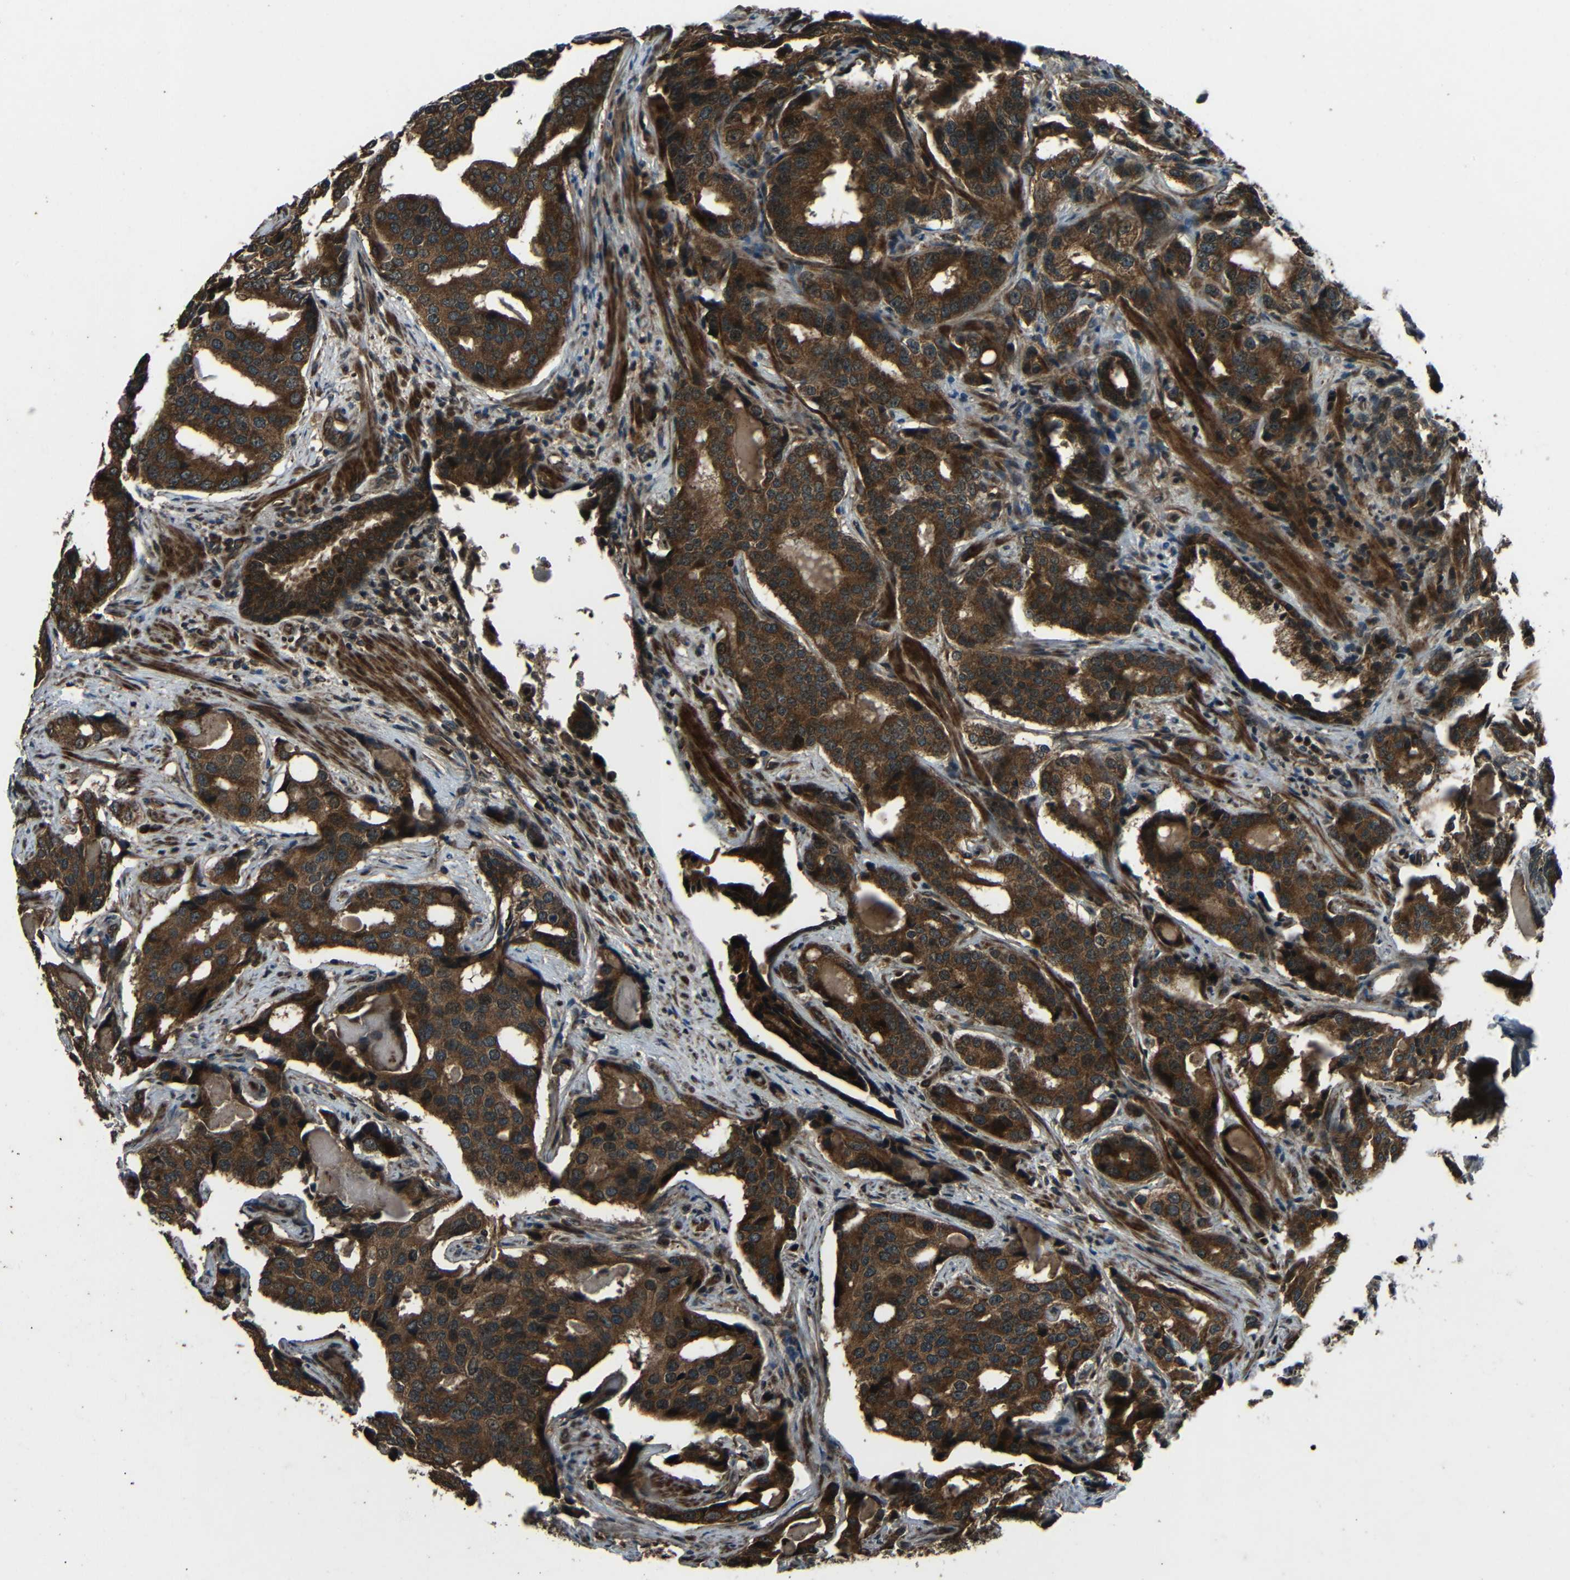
{"staining": {"intensity": "strong", "quantity": ">75%", "location": "cytoplasmic/membranous"}, "tissue": "prostate cancer", "cell_type": "Tumor cells", "image_type": "cancer", "snomed": [{"axis": "morphology", "description": "Adenocarcinoma, High grade"}, {"axis": "topography", "description": "Prostate"}], "caption": "Prostate cancer (high-grade adenocarcinoma) stained for a protein (brown) reveals strong cytoplasmic/membranous positive expression in approximately >75% of tumor cells.", "gene": "PLK2", "patient": {"sex": "male", "age": 58}}